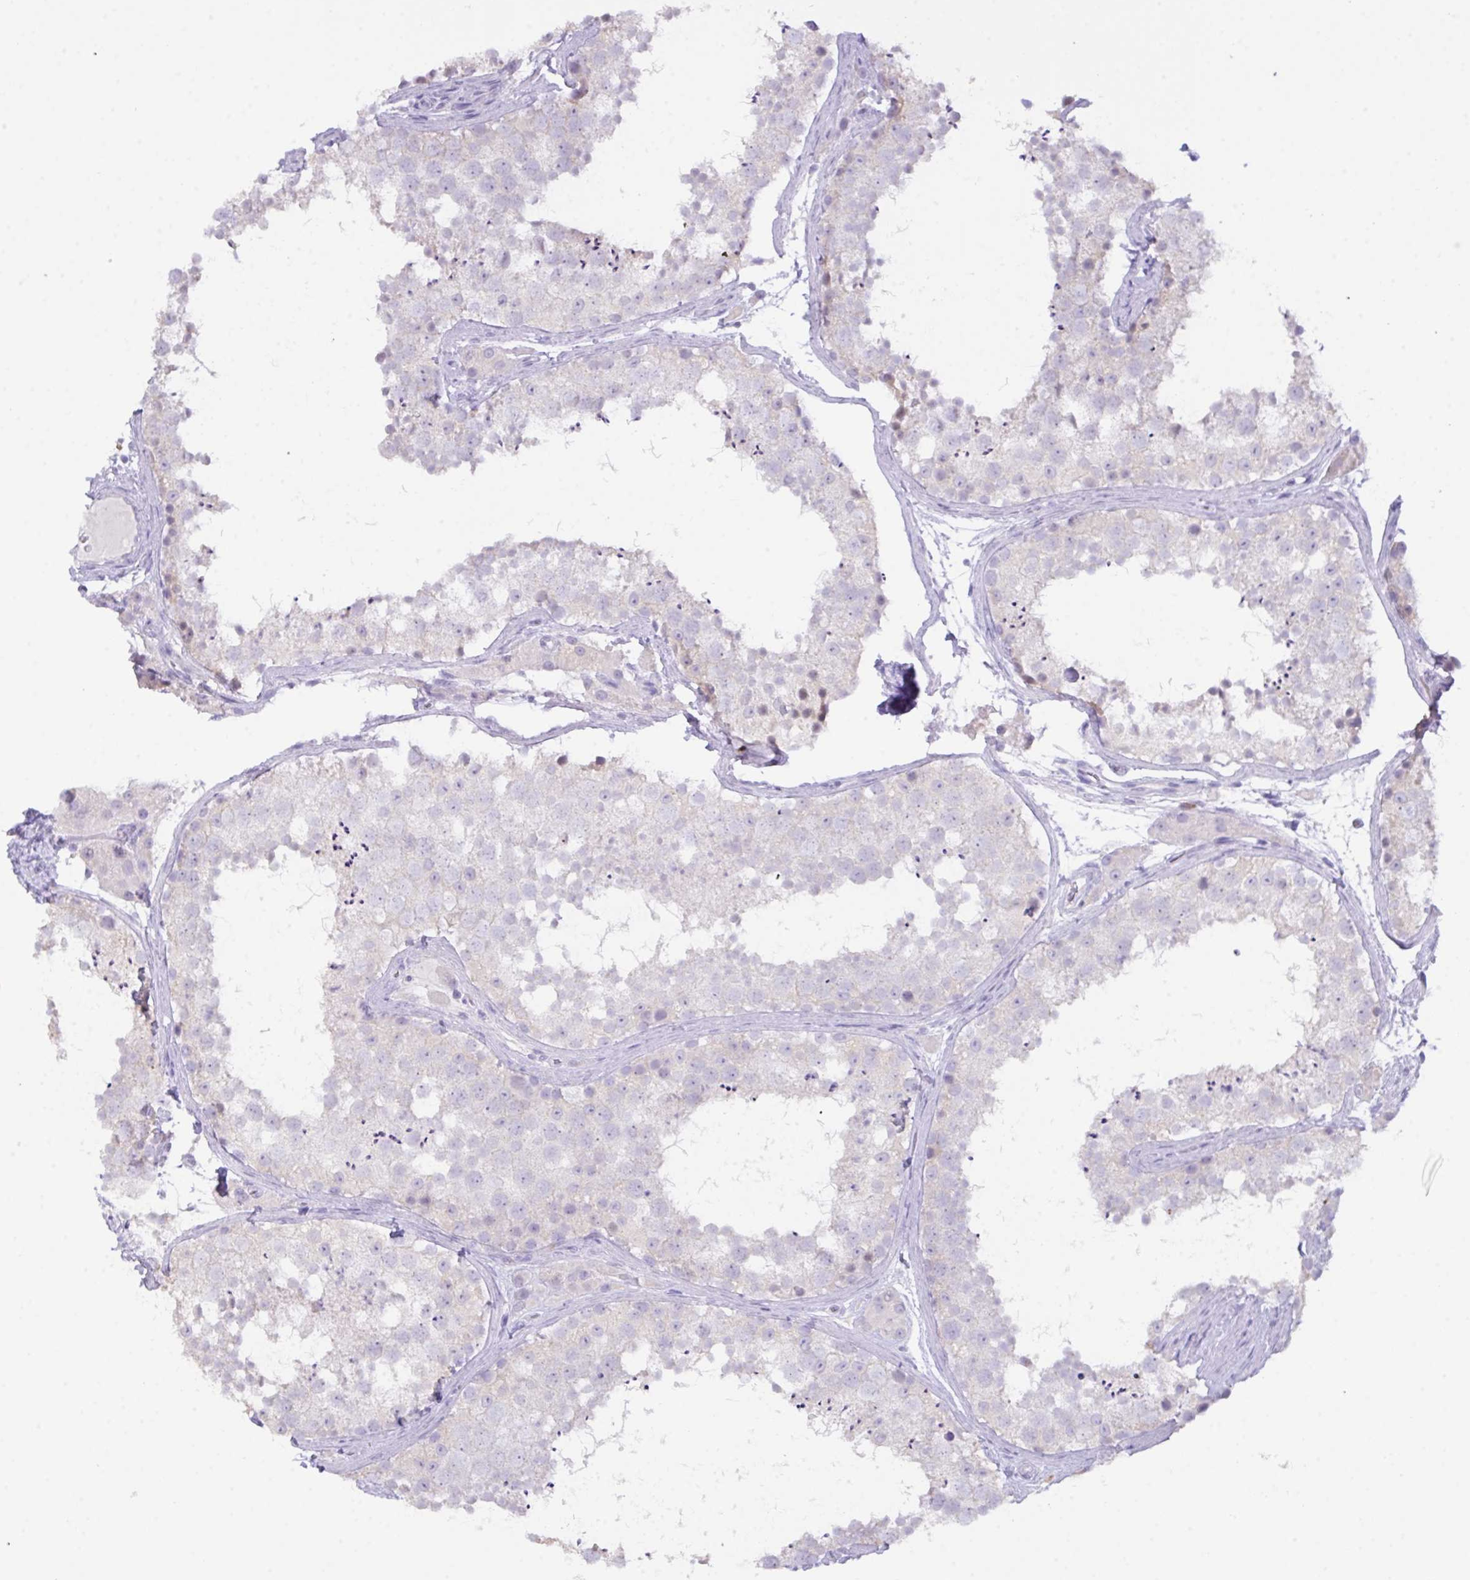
{"staining": {"intensity": "negative", "quantity": "none", "location": "none"}, "tissue": "testis", "cell_type": "Cells in seminiferous ducts", "image_type": "normal", "snomed": [{"axis": "morphology", "description": "Normal tissue, NOS"}, {"axis": "topography", "description": "Testis"}], "caption": "DAB (3,3'-diaminobenzidine) immunohistochemical staining of unremarkable testis exhibits no significant expression in cells in seminiferous ducts.", "gene": "CST11", "patient": {"sex": "male", "age": 41}}